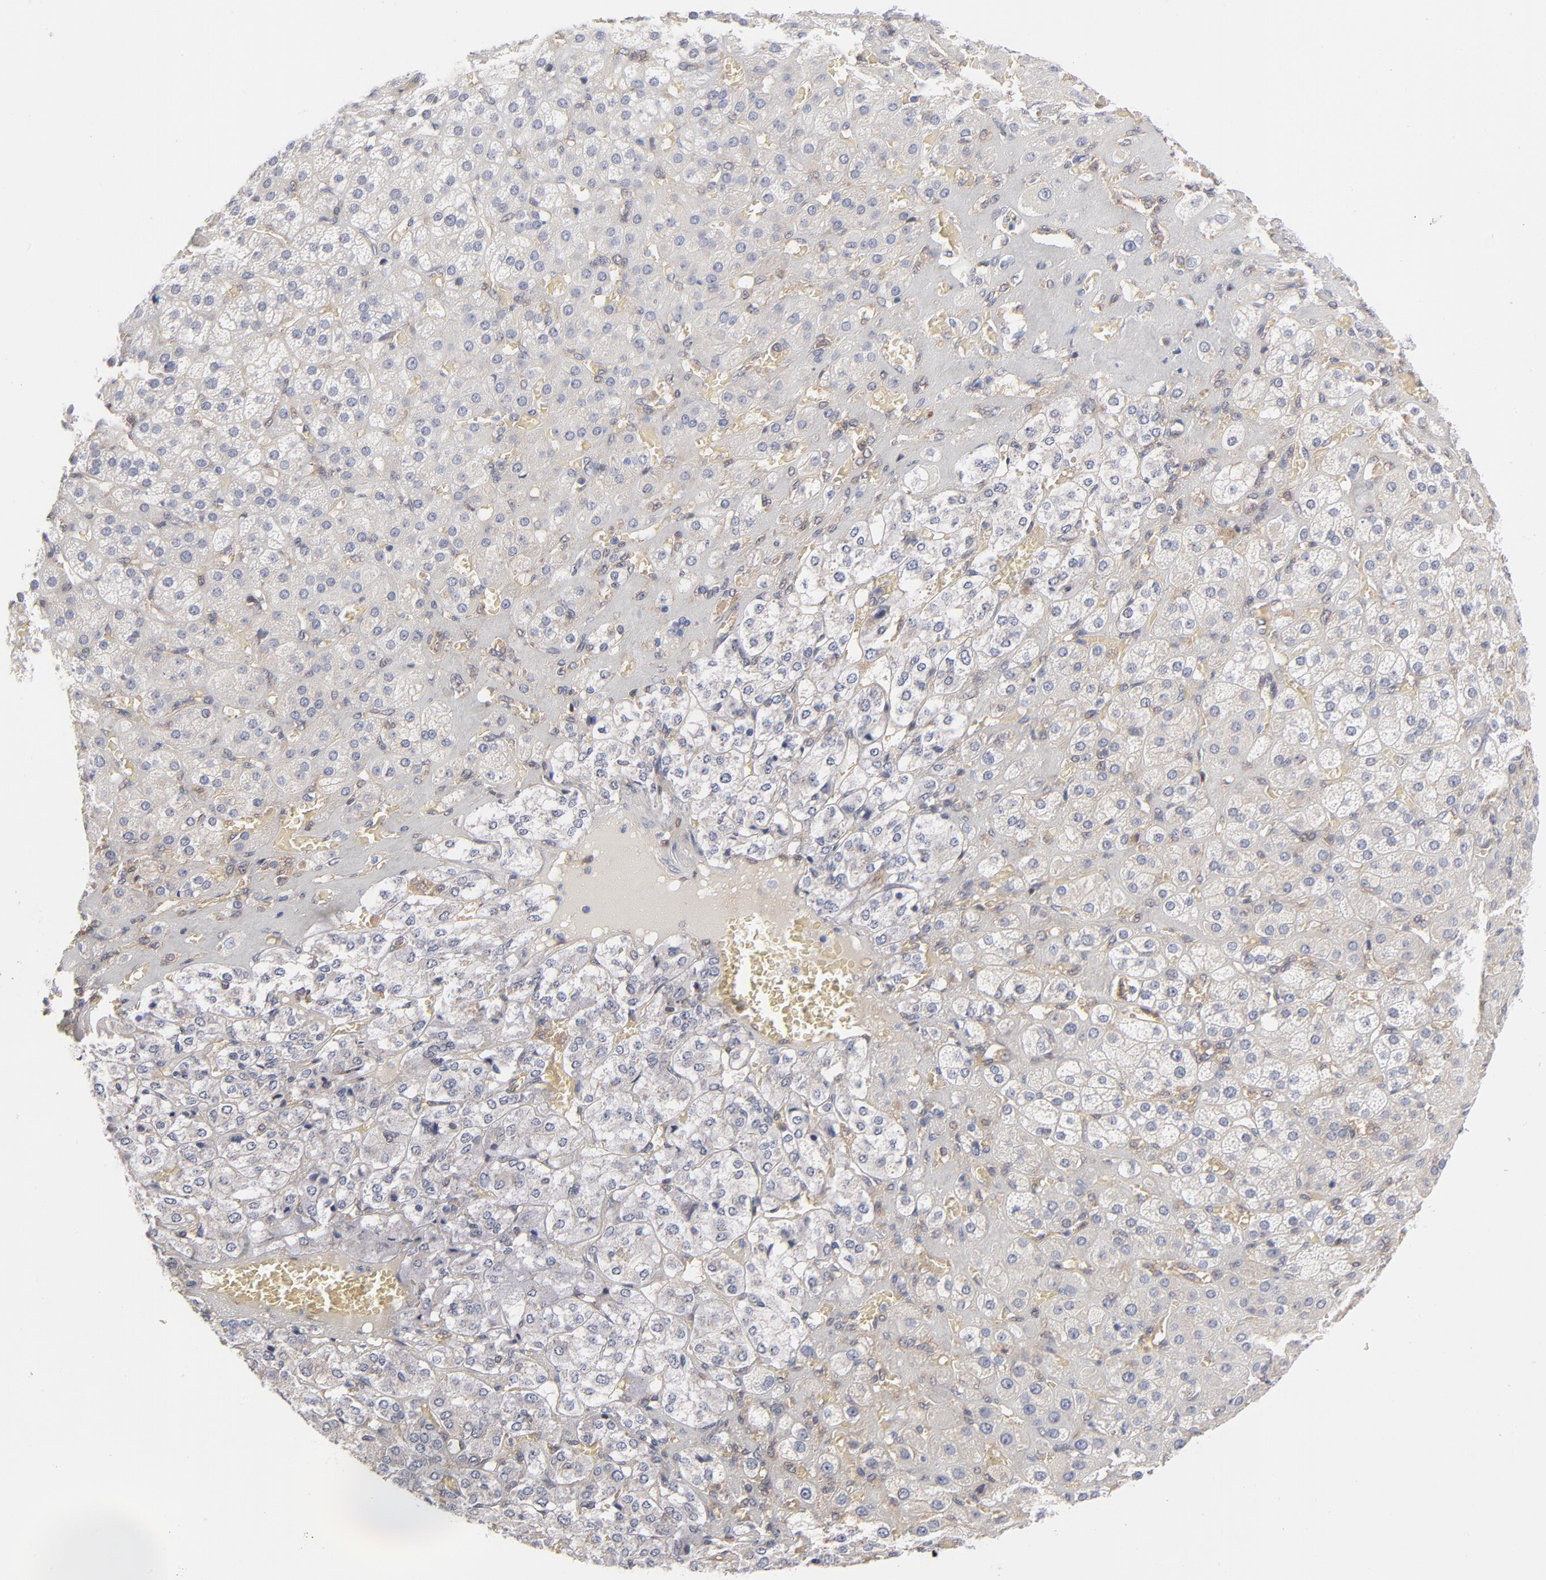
{"staining": {"intensity": "negative", "quantity": "none", "location": "none"}, "tissue": "adrenal gland", "cell_type": "Glandular cells", "image_type": "normal", "snomed": [{"axis": "morphology", "description": "Normal tissue, NOS"}, {"axis": "topography", "description": "Adrenal gland"}], "caption": "Protein analysis of unremarkable adrenal gland exhibits no significant staining in glandular cells.", "gene": "ARRB1", "patient": {"sex": "female", "age": 71}}